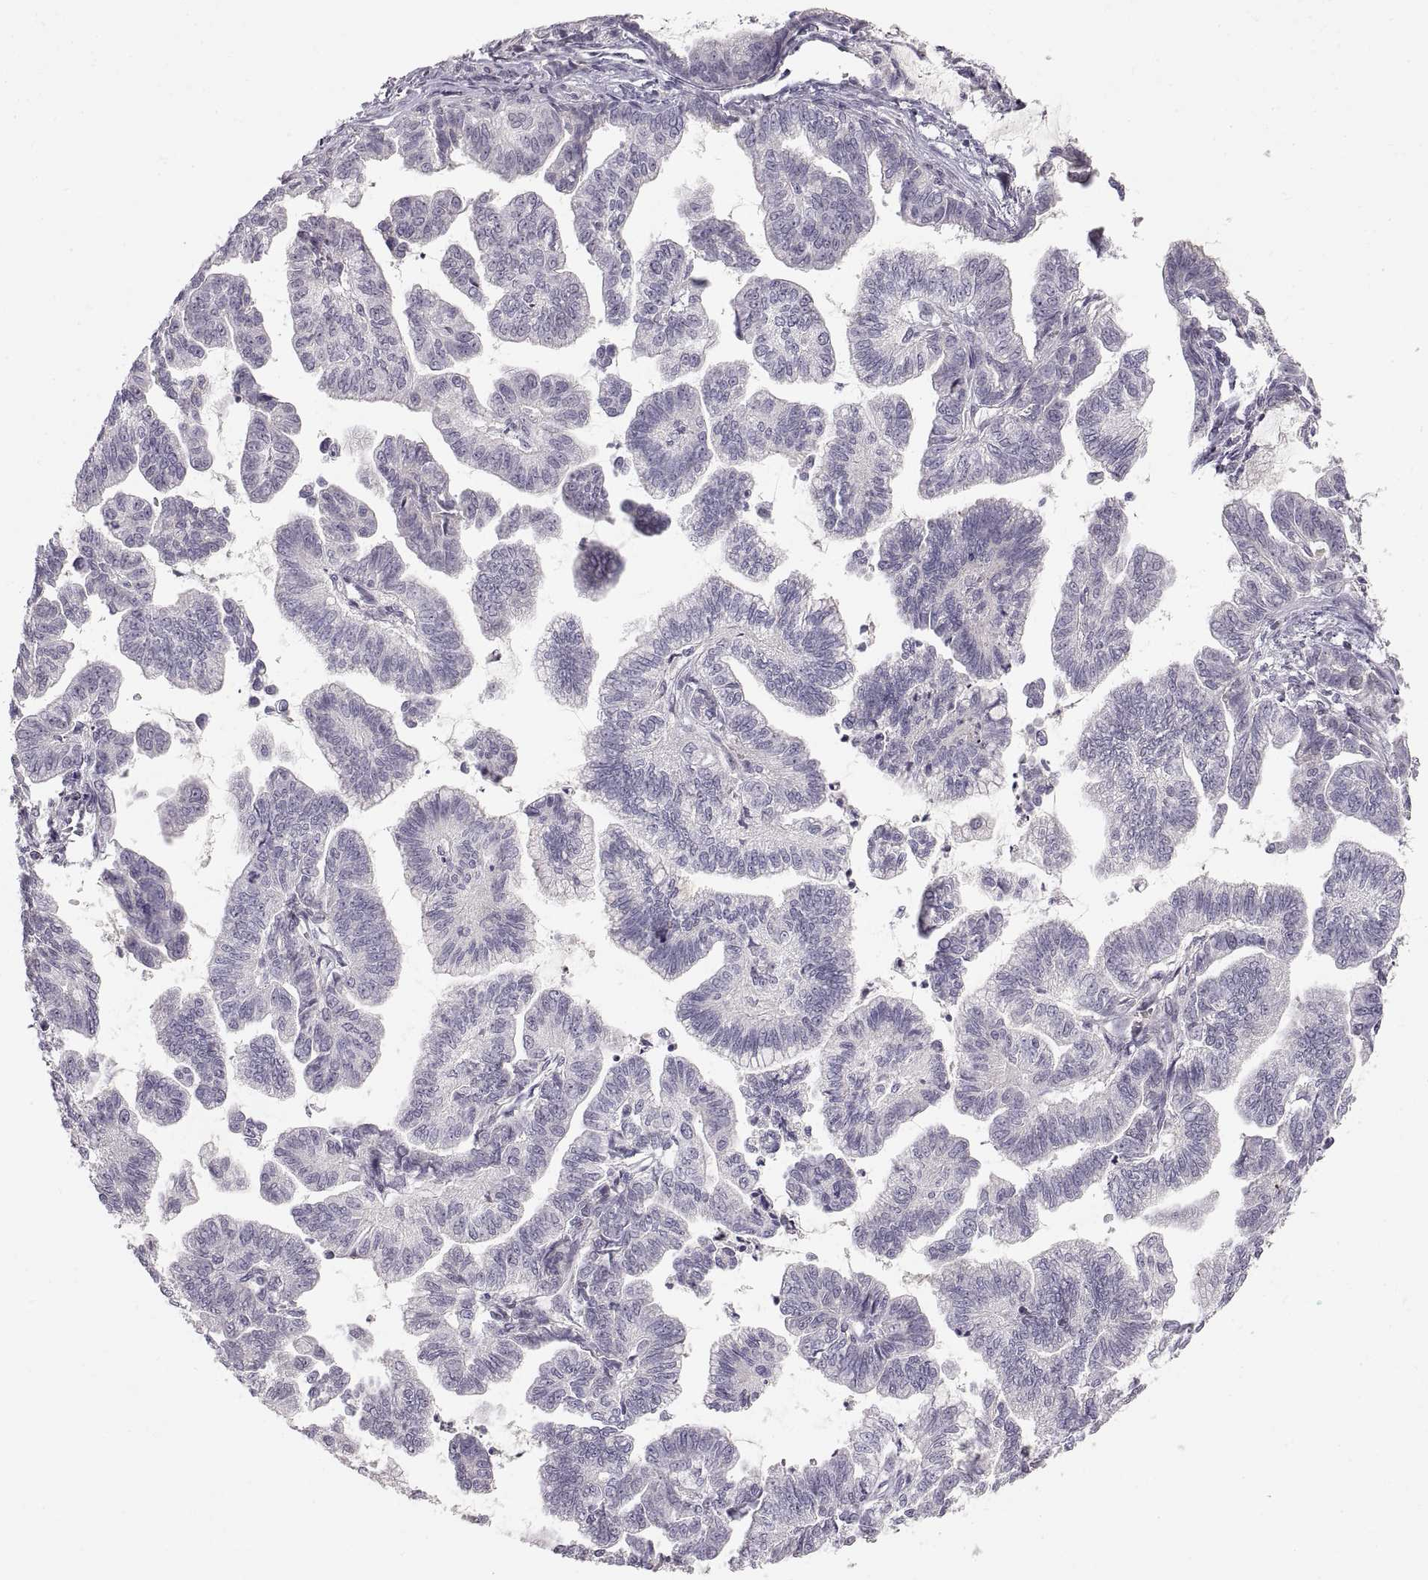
{"staining": {"intensity": "negative", "quantity": "none", "location": "none"}, "tissue": "stomach cancer", "cell_type": "Tumor cells", "image_type": "cancer", "snomed": [{"axis": "morphology", "description": "Adenocarcinoma, NOS"}, {"axis": "topography", "description": "Stomach"}], "caption": "An immunohistochemistry (IHC) photomicrograph of stomach adenocarcinoma is shown. There is no staining in tumor cells of stomach adenocarcinoma.", "gene": "PCSK2", "patient": {"sex": "male", "age": 83}}